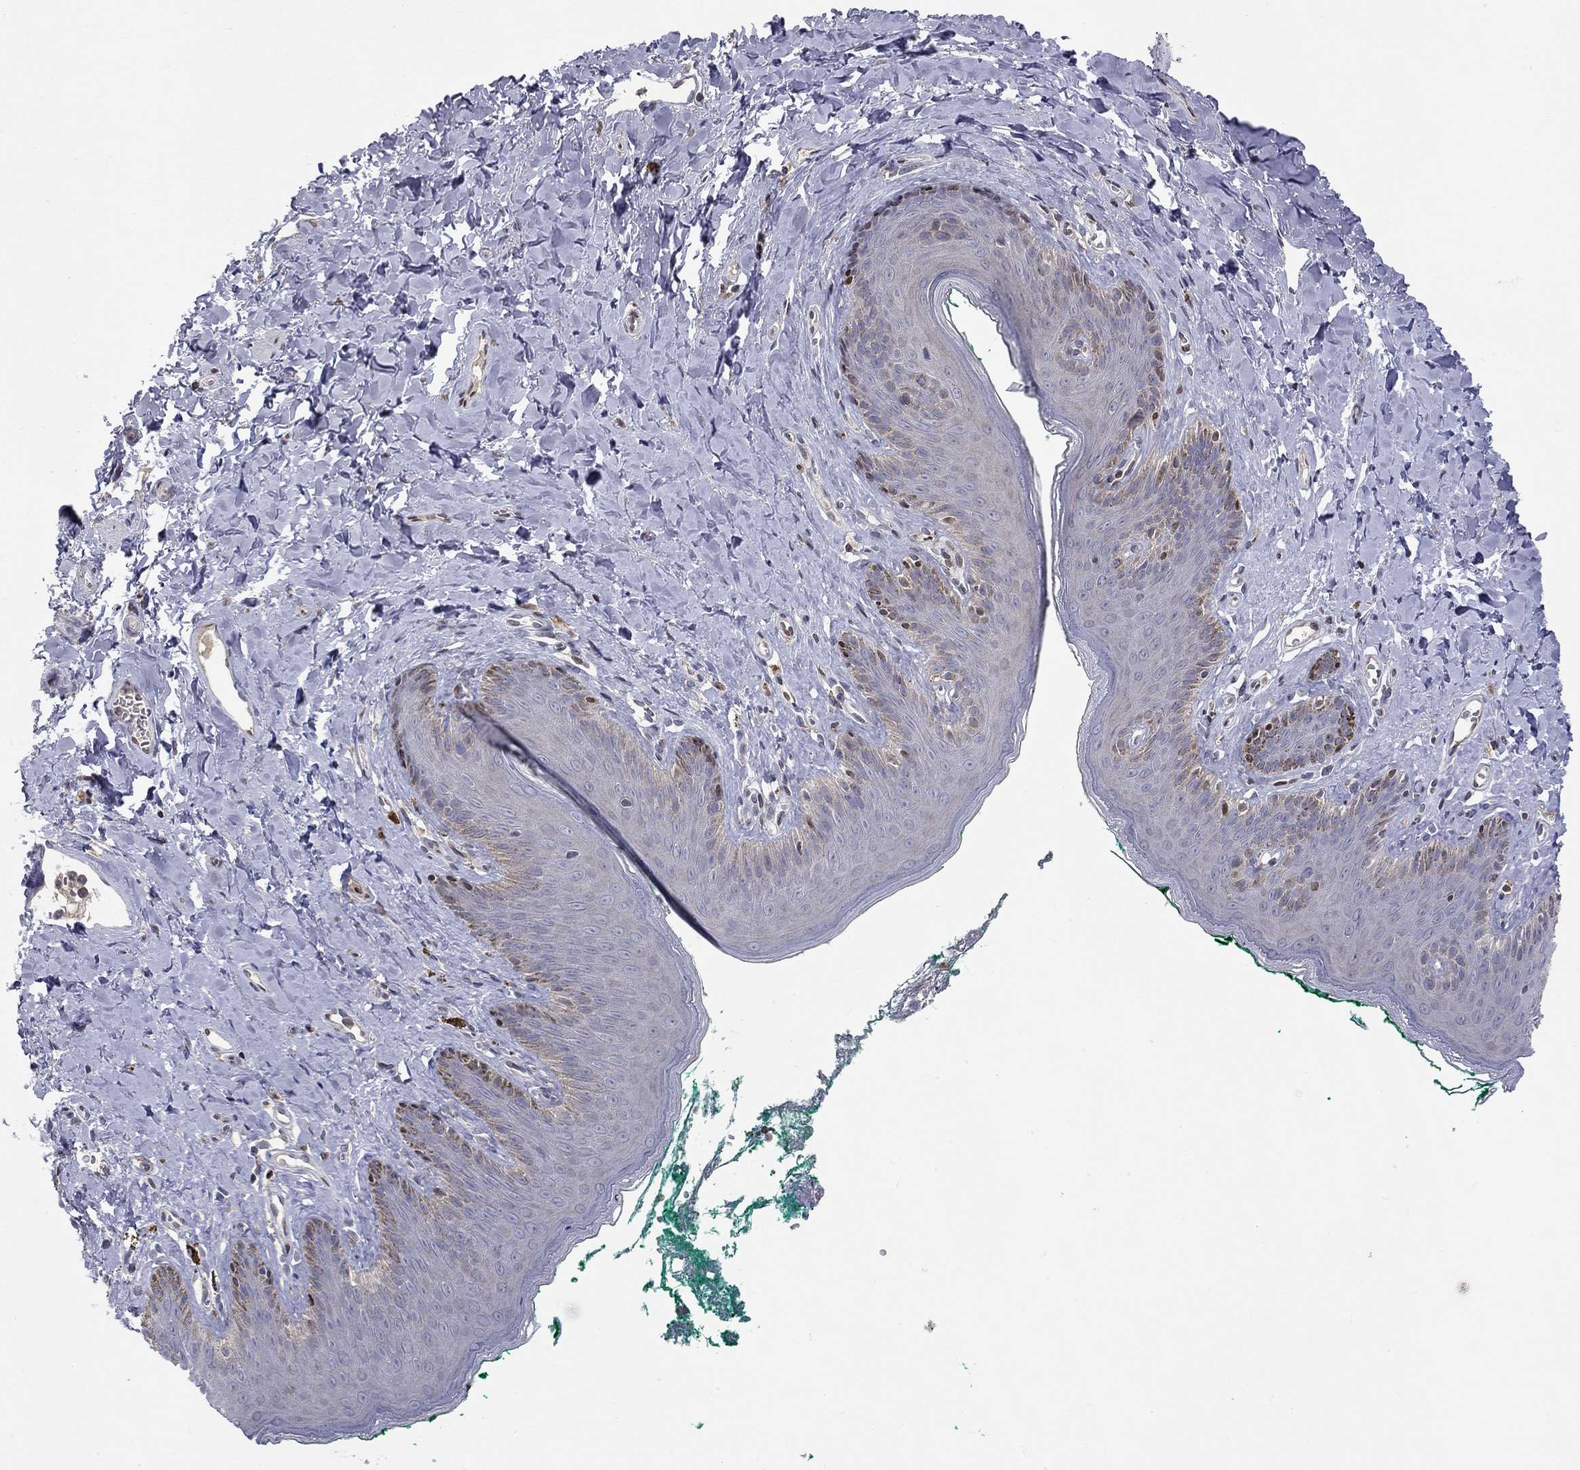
{"staining": {"intensity": "negative", "quantity": "none", "location": "none"}, "tissue": "skin", "cell_type": "Epidermal cells", "image_type": "normal", "snomed": [{"axis": "morphology", "description": "Normal tissue, NOS"}, {"axis": "topography", "description": "Vulva"}], "caption": "A high-resolution histopathology image shows immunohistochemistry (IHC) staining of normal skin, which shows no significant expression in epidermal cells. Nuclei are stained in blue.", "gene": "ERN2", "patient": {"sex": "female", "age": 66}}